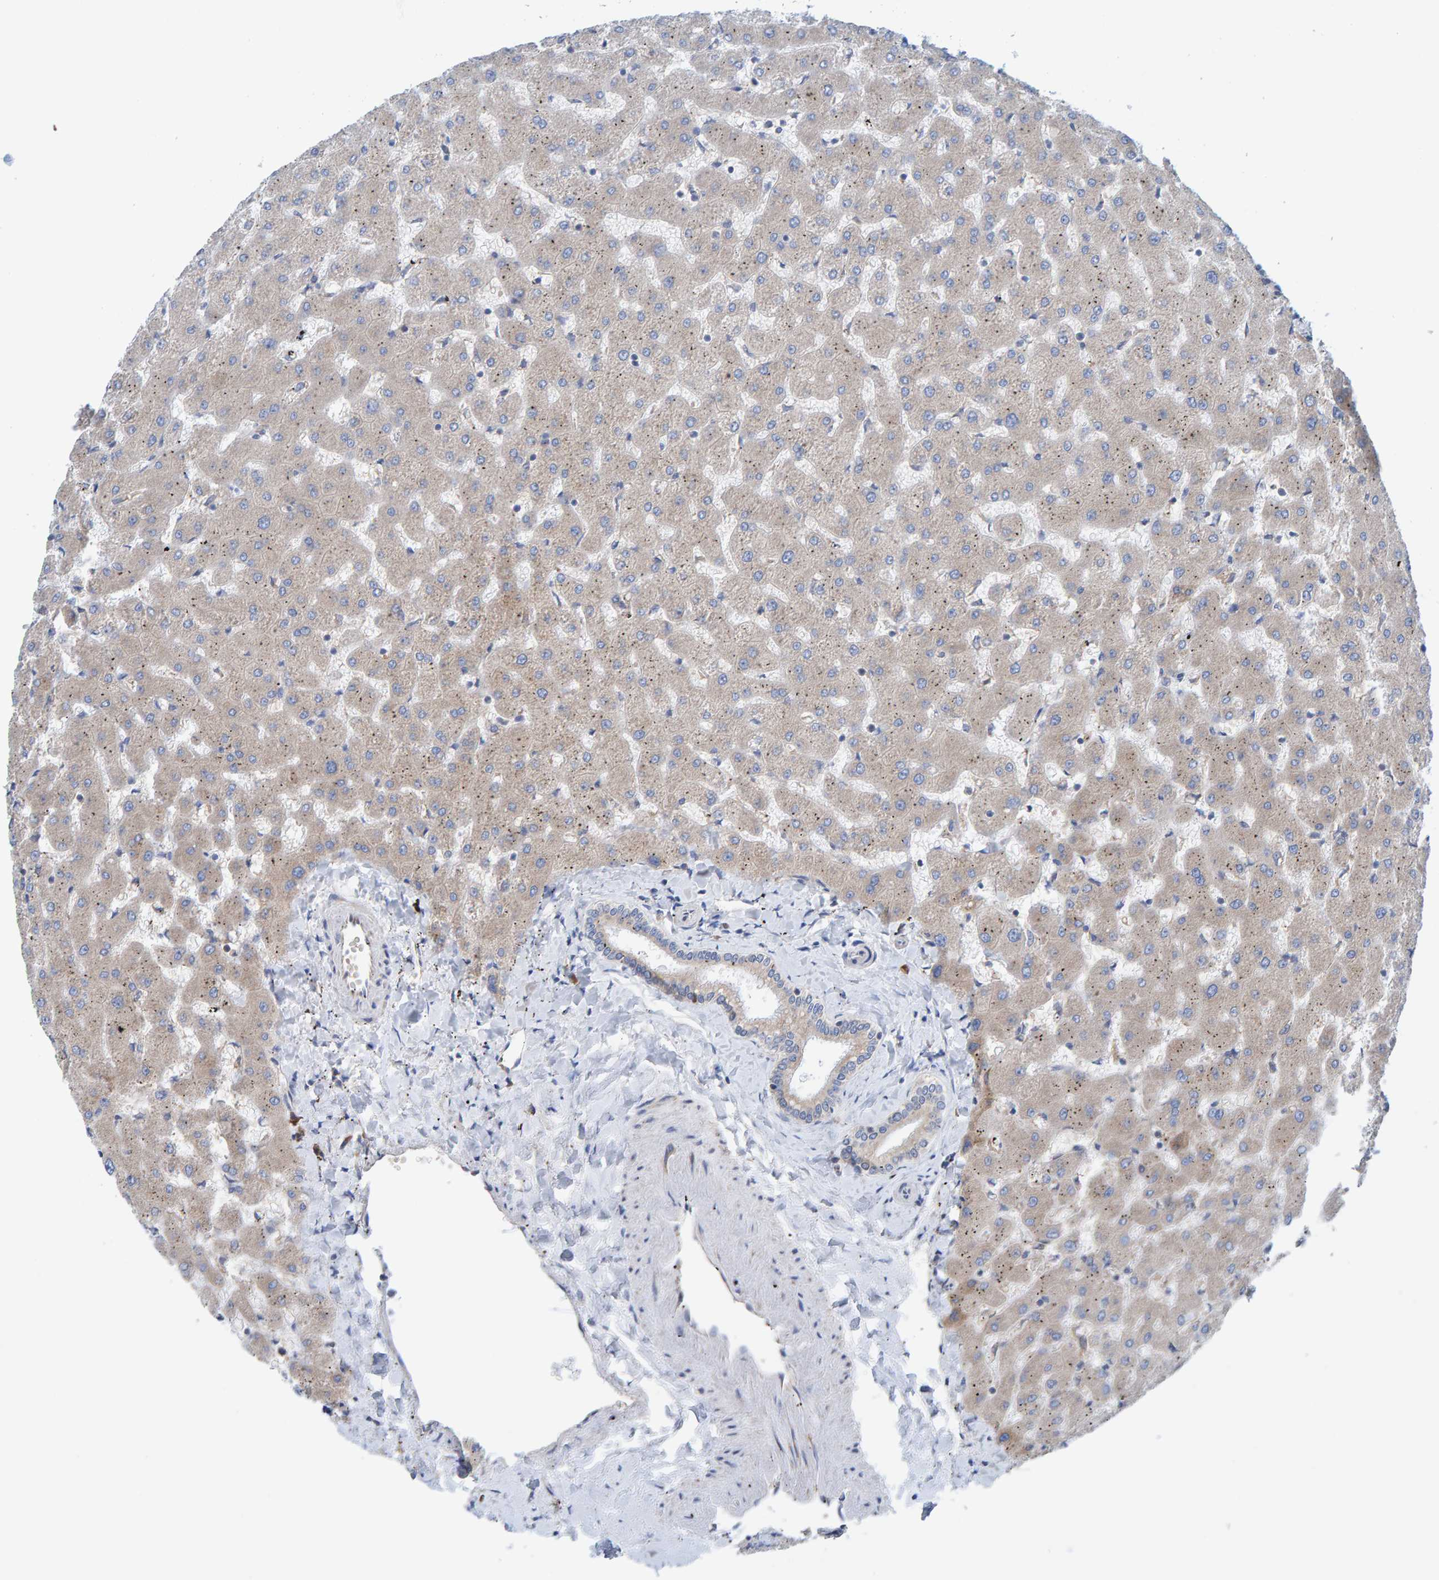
{"staining": {"intensity": "negative", "quantity": "none", "location": "none"}, "tissue": "liver", "cell_type": "Cholangiocytes", "image_type": "normal", "snomed": [{"axis": "morphology", "description": "Normal tissue, NOS"}, {"axis": "topography", "description": "Liver"}], "caption": "Immunohistochemistry of normal liver demonstrates no staining in cholangiocytes.", "gene": "CDK5RAP3", "patient": {"sex": "female", "age": 63}}